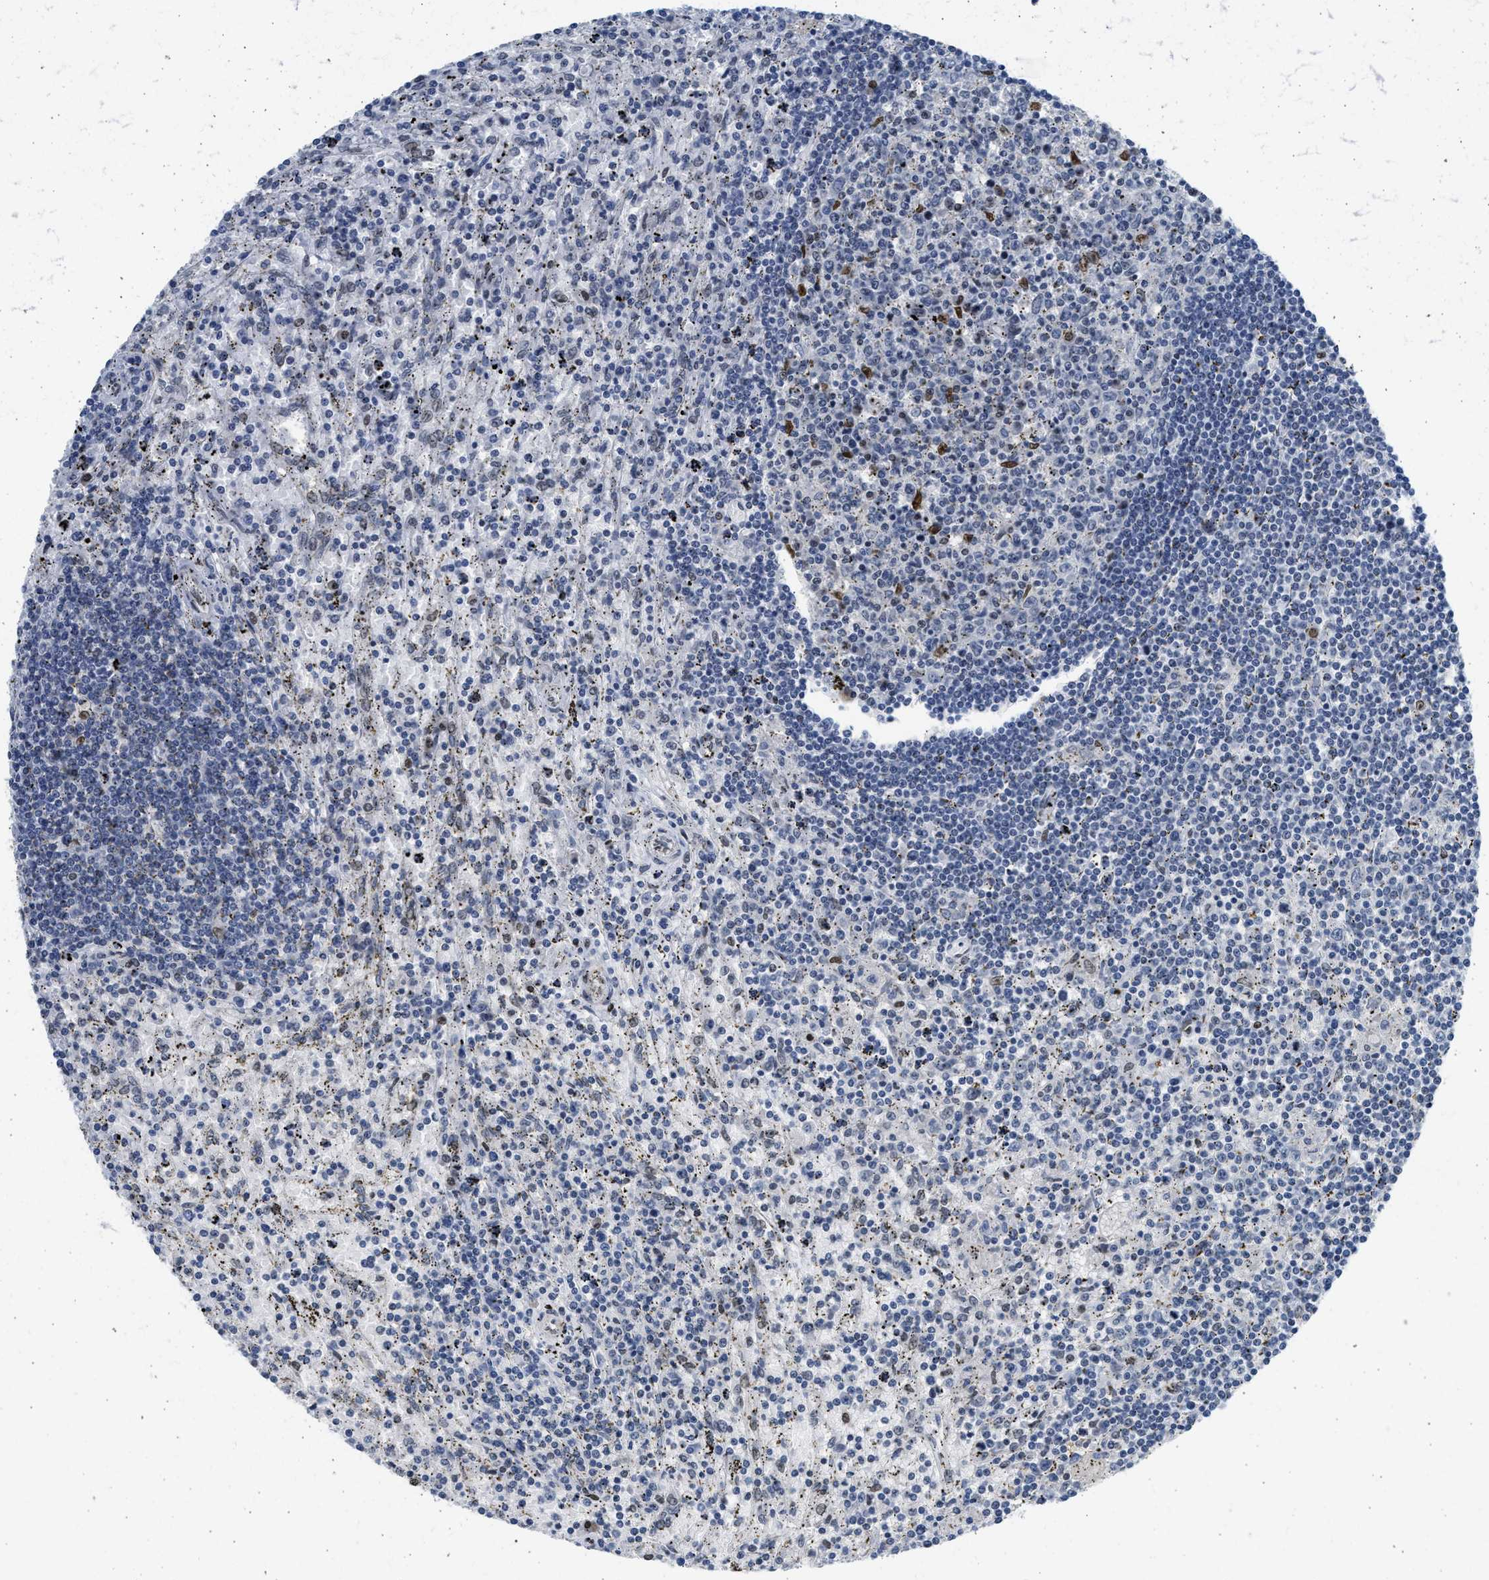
{"staining": {"intensity": "moderate", "quantity": "<25%", "location": "nuclear"}, "tissue": "lymphoma", "cell_type": "Tumor cells", "image_type": "cancer", "snomed": [{"axis": "morphology", "description": "Malignant lymphoma, non-Hodgkin's type, Low grade"}, {"axis": "topography", "description": "Spleen"}], "caption": "Protein staining by immunohistochemistry (IHC) reveals moderate nuclear expression in about <25% of tumor cells in malignant lymphoma, non-Hodgkin's type (low-grade).", "gene": "HMGN3", "patient": {"sex": "male", "age": 76}}